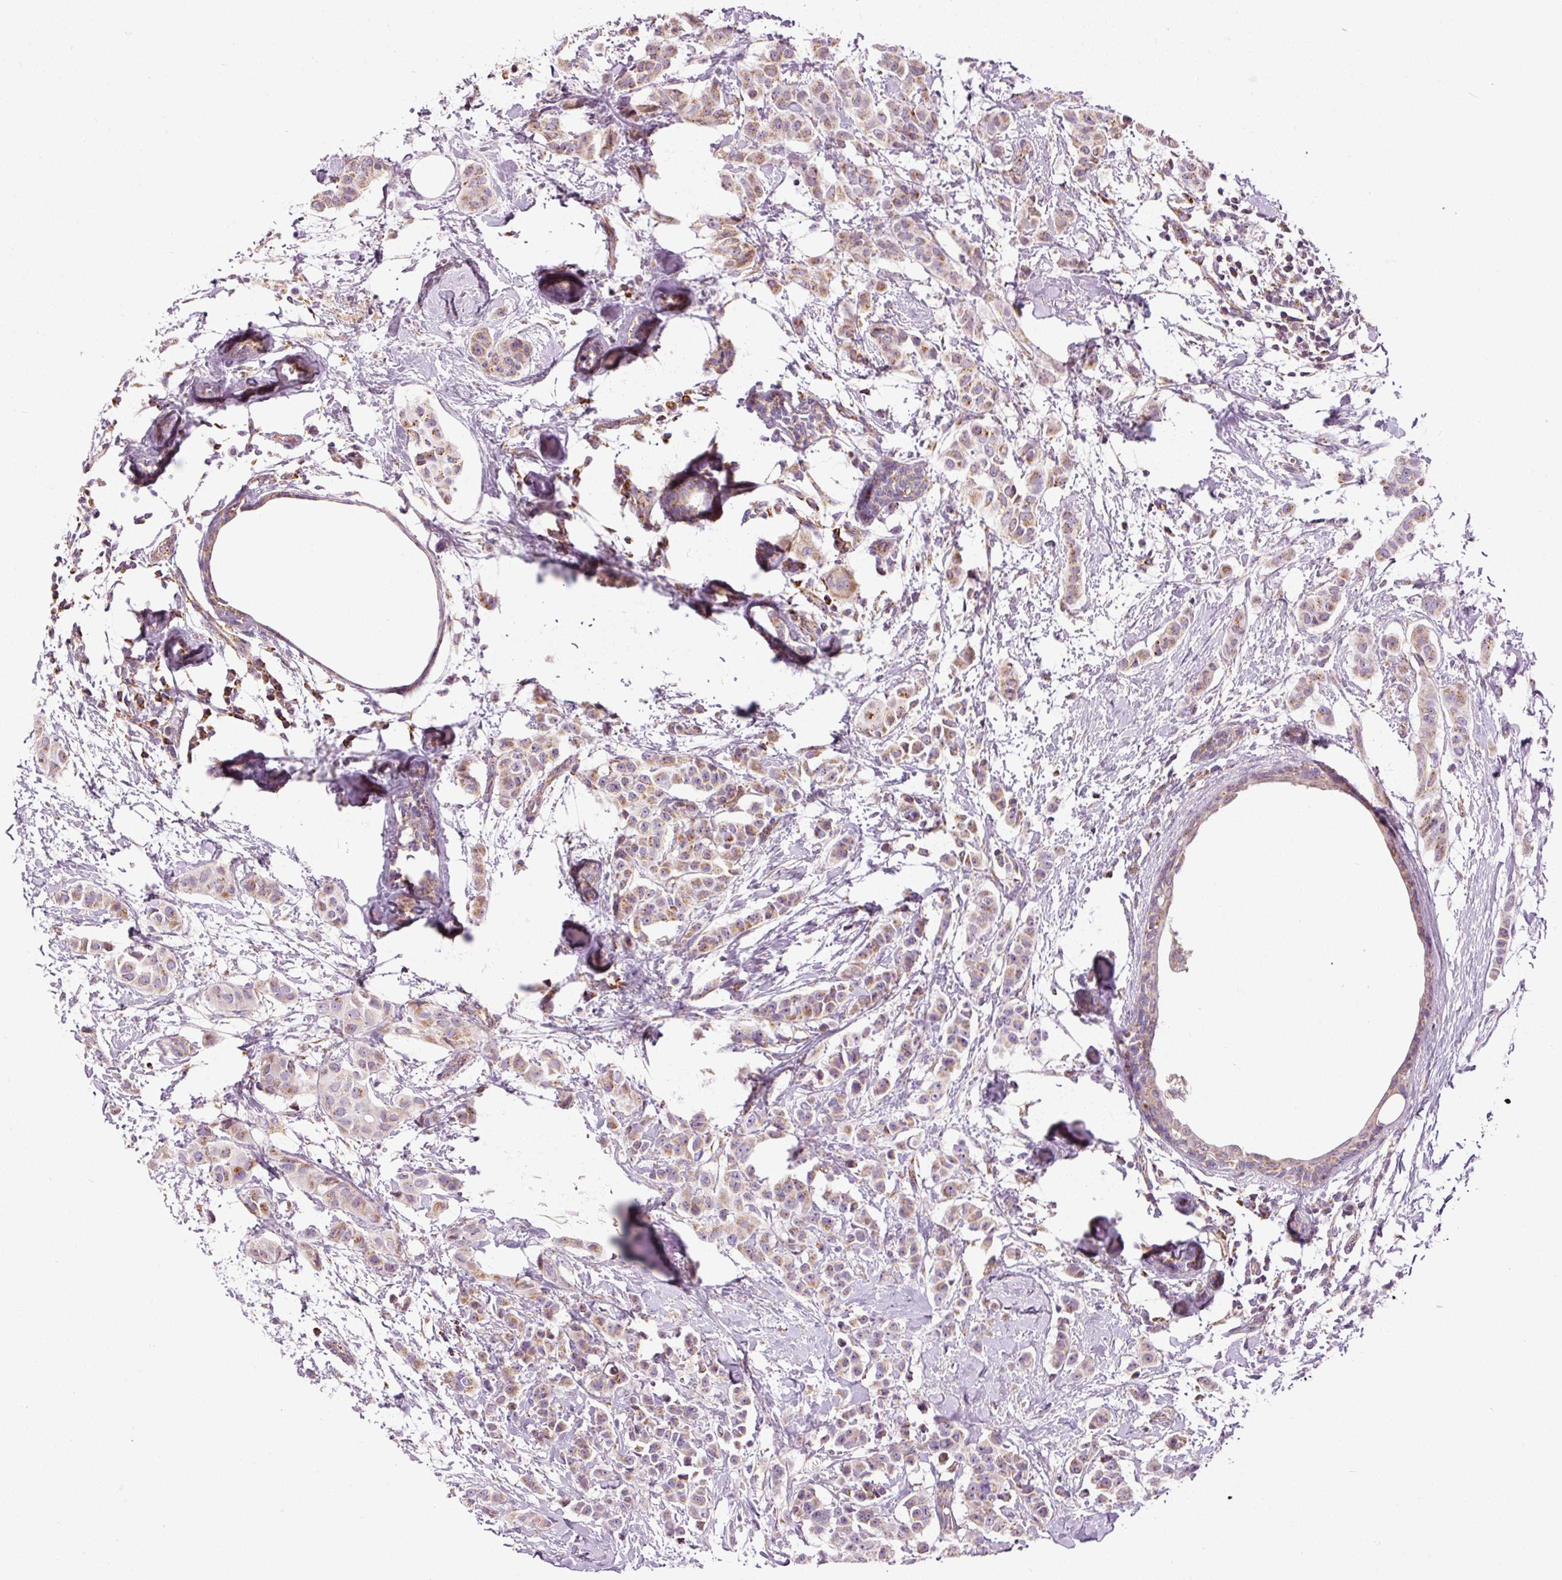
{"staining": {"intensity": "weak", "quantity": ">75%", "location": "cytoplasmic/membranous"}, "tissue": "breast cancer", "cell_type": "Tumor cells", "image_type": "cancer", "snomed": [{"axis": "morphology", "description": "Duct carcinoma"}, {"axis": "topography", "description": "Breast"}], "caption": "Immunohistochemical staining of infiltrating ductal carcinoma (breast) exhibits low levels of weak cytoplasmic/membranous expression in about >75% of tumor cells.", "gene": "NDUFB4", "patient": {"sex": "female", "age": 40}}